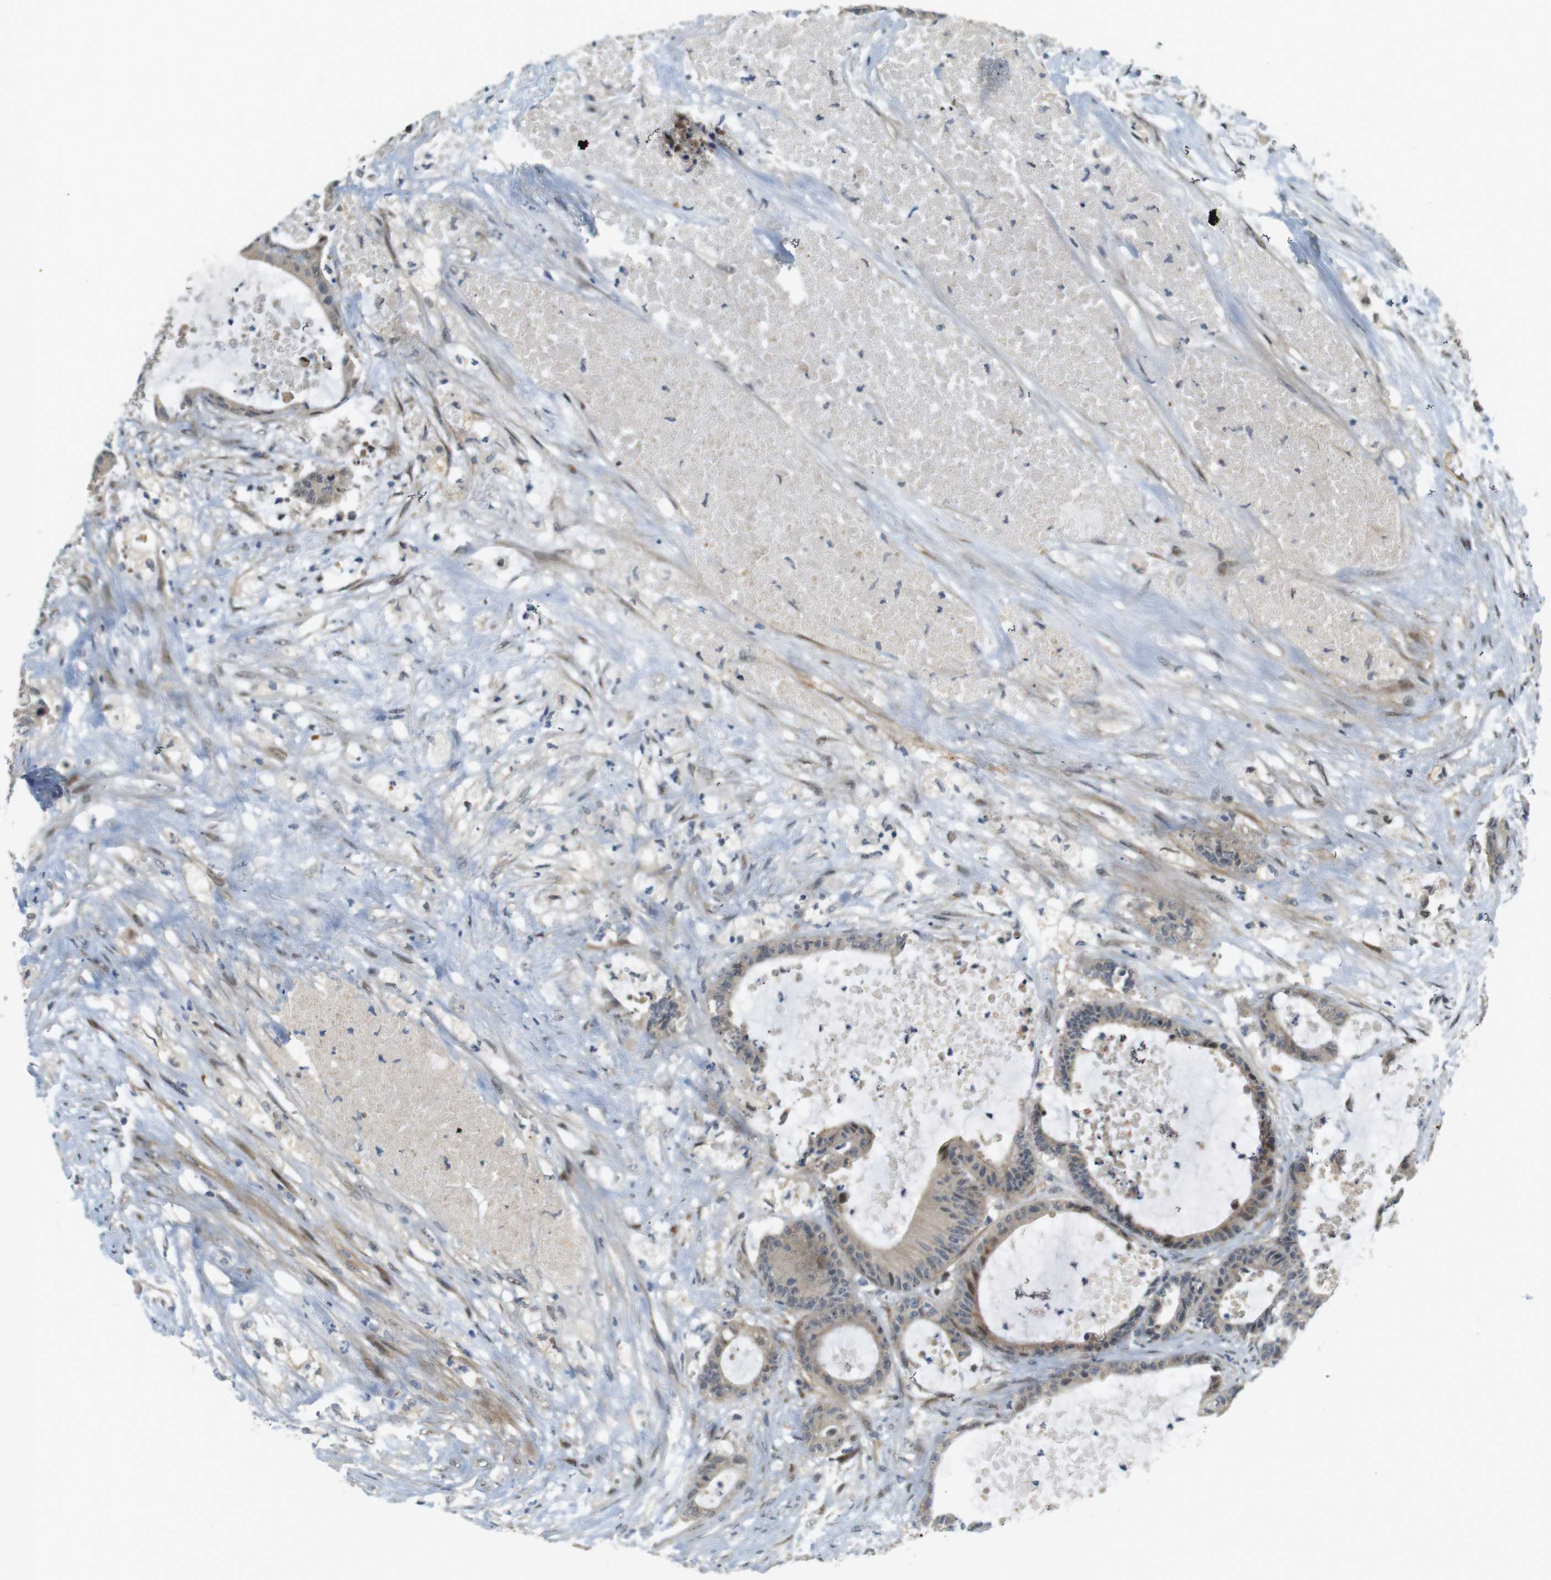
{"staining": {"intensity": "weak", "quantity": "25%-75%", "location": "cytoplasmic/membranous,nuclear"}, "tissue": "colorectal cancer", "cell_type": "Tumor cells", "image_type": "cancer", "snomed": [{"axis": "morphology", "description": "Adenocarcinoma, NOS"}, {"axis": "topography", "description": "Colon"}], "caption": "DAB immunohistochemical staining of human adenocarcinoma (colorectal) demonstrates weak cytoplasmic/membranous and nuclear protein expression in about 25%-75% of tumor cells.", "gene": "TSPAN9", "patient": {"sex": "female", "age": 84}}